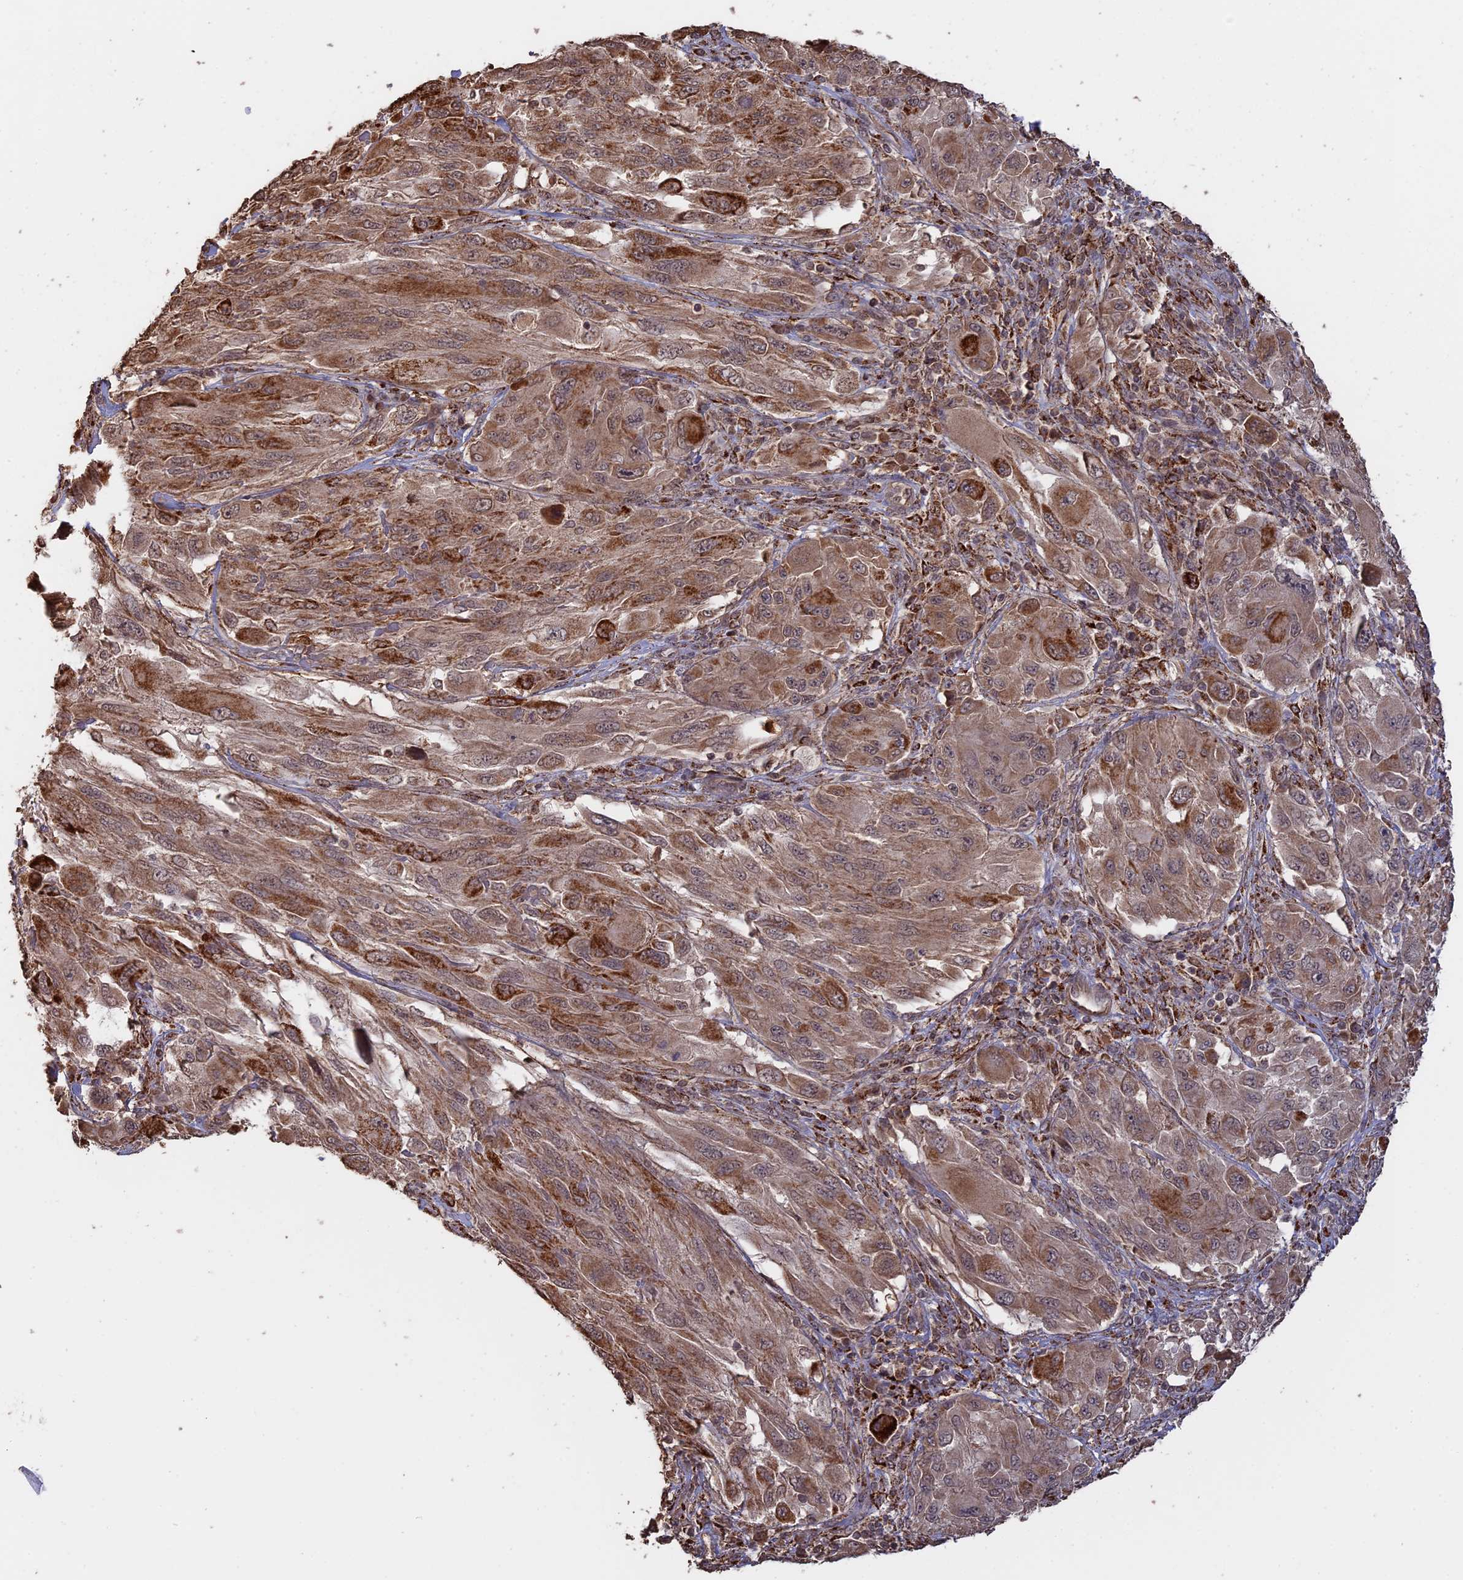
{"staining": {"intensity": "moderate", "quantity": ">75%", "location": "cytoplasmic/membranous"}, "tissue": "melanoma", "cell_type": "Tumor cells", "image_type": "cancer", "snomed": [{"axis": "morphology", "description": "Malignant melanoma, NOS"}, {"axis": "topography", "description": "Skin"}], "caption": "Immunohistochemistry staining of melanoma, which shows medium levels of moderate cytoplasmic/membranous staining in about >75% of tumor cells indicating moderate cytoplasmic/membranous protein positivity. The staining was performed using DAB (3,3'-diaminobenzidine) (brown) for protein detection and nuclei were counterstained in hematoxylin (blue).", "gene": "FAM210B", "patient": {"sex": "female", "age": 91}}